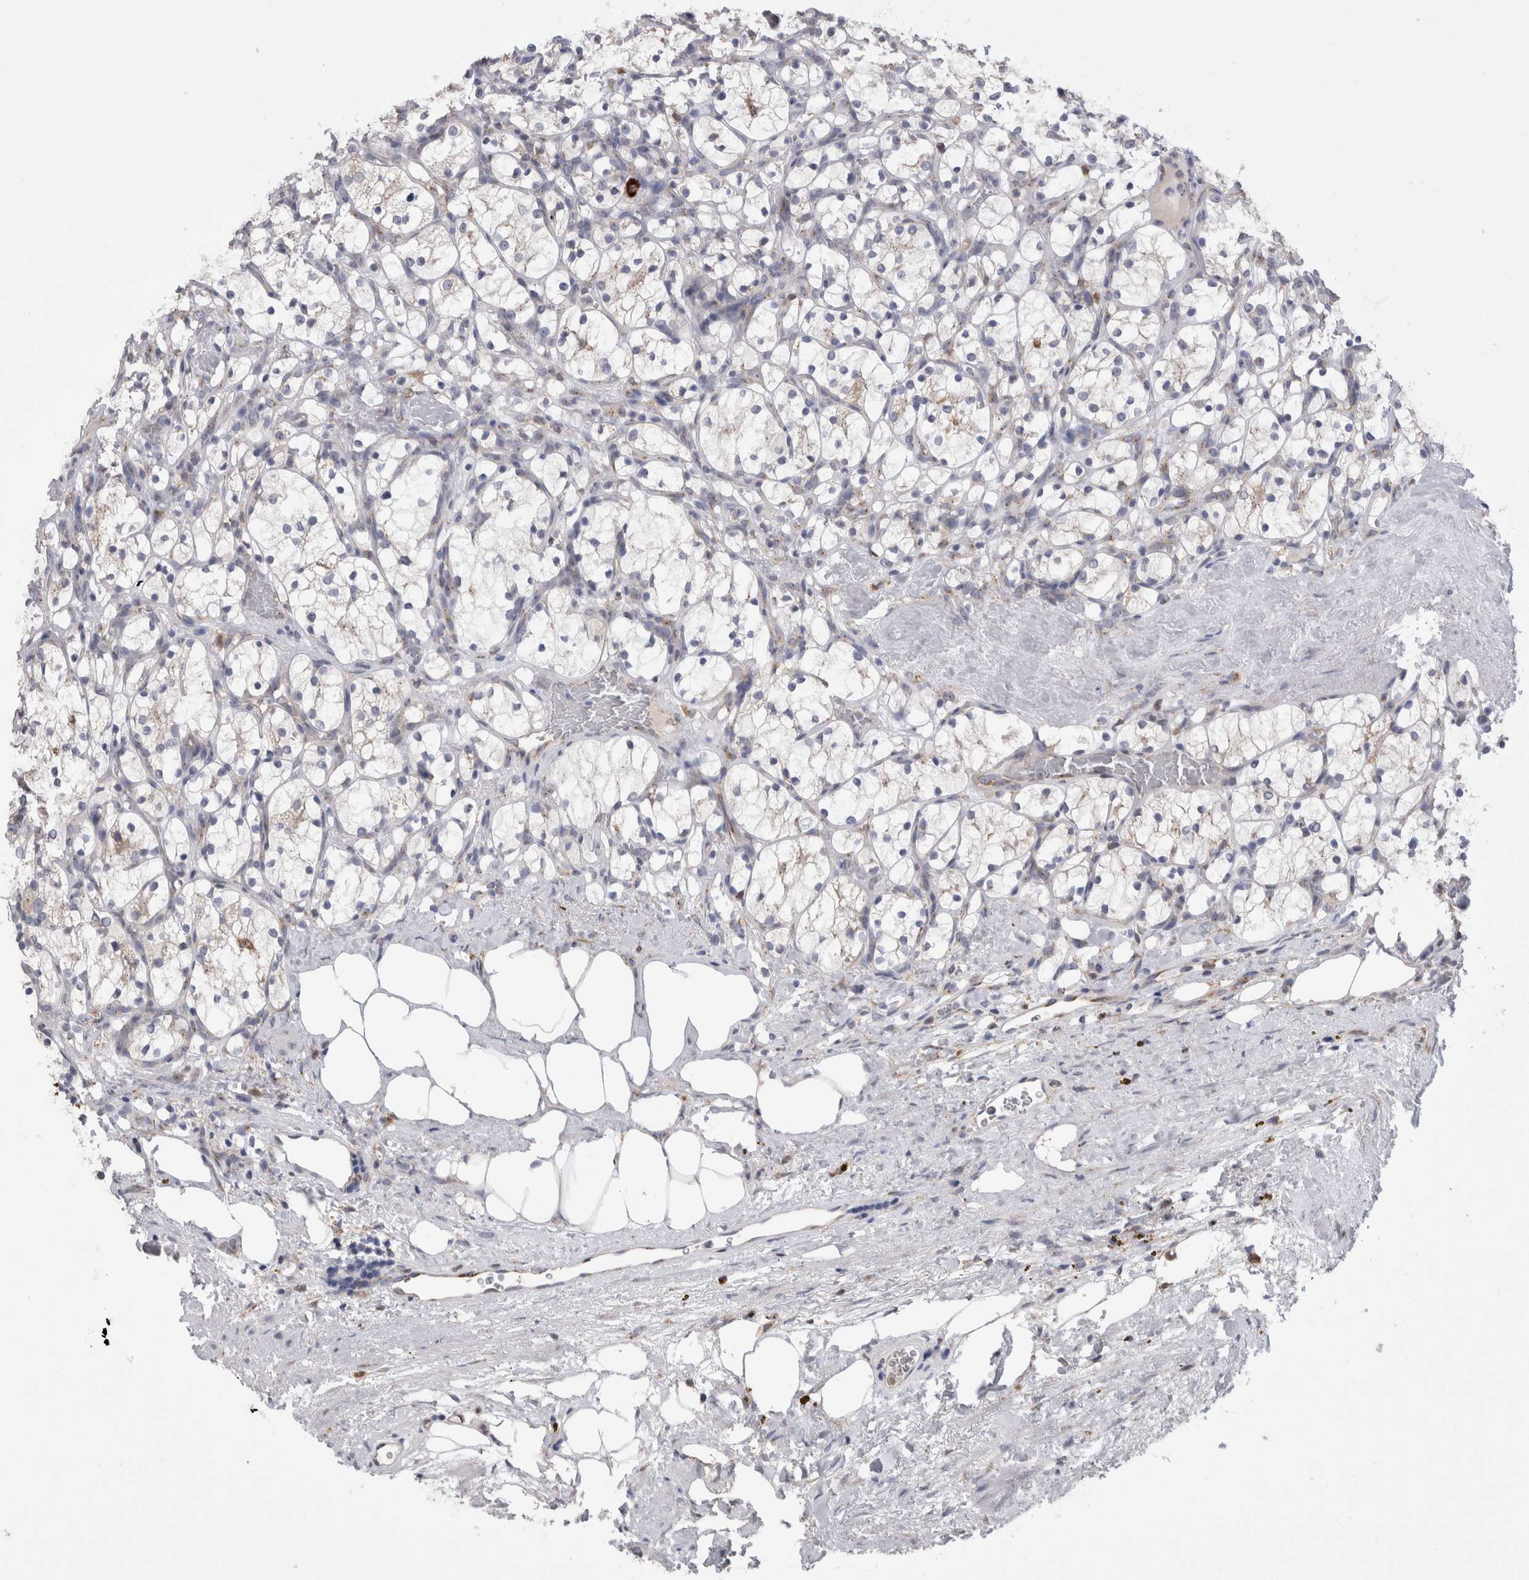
{"staining": {"intensity": "negative", "quantity": "none", "location": "none"}, "tissue": "renal cancer", "cell_type": "Tumor cells", "image_type": "cancer", "snomed": [{"axis": "morphology", "description": "Adenocarcinoma, NOS"}, {"axis": "topography", "description": "Kidney"}], "caption": "This is an immunohistochemistry (IHC) photomicrograph of renal cancer (adenocarcinoma). There is no positivity in tumor cells.", "gene": "ZNF341", "patient": {"sex": "female", "age": 69}}